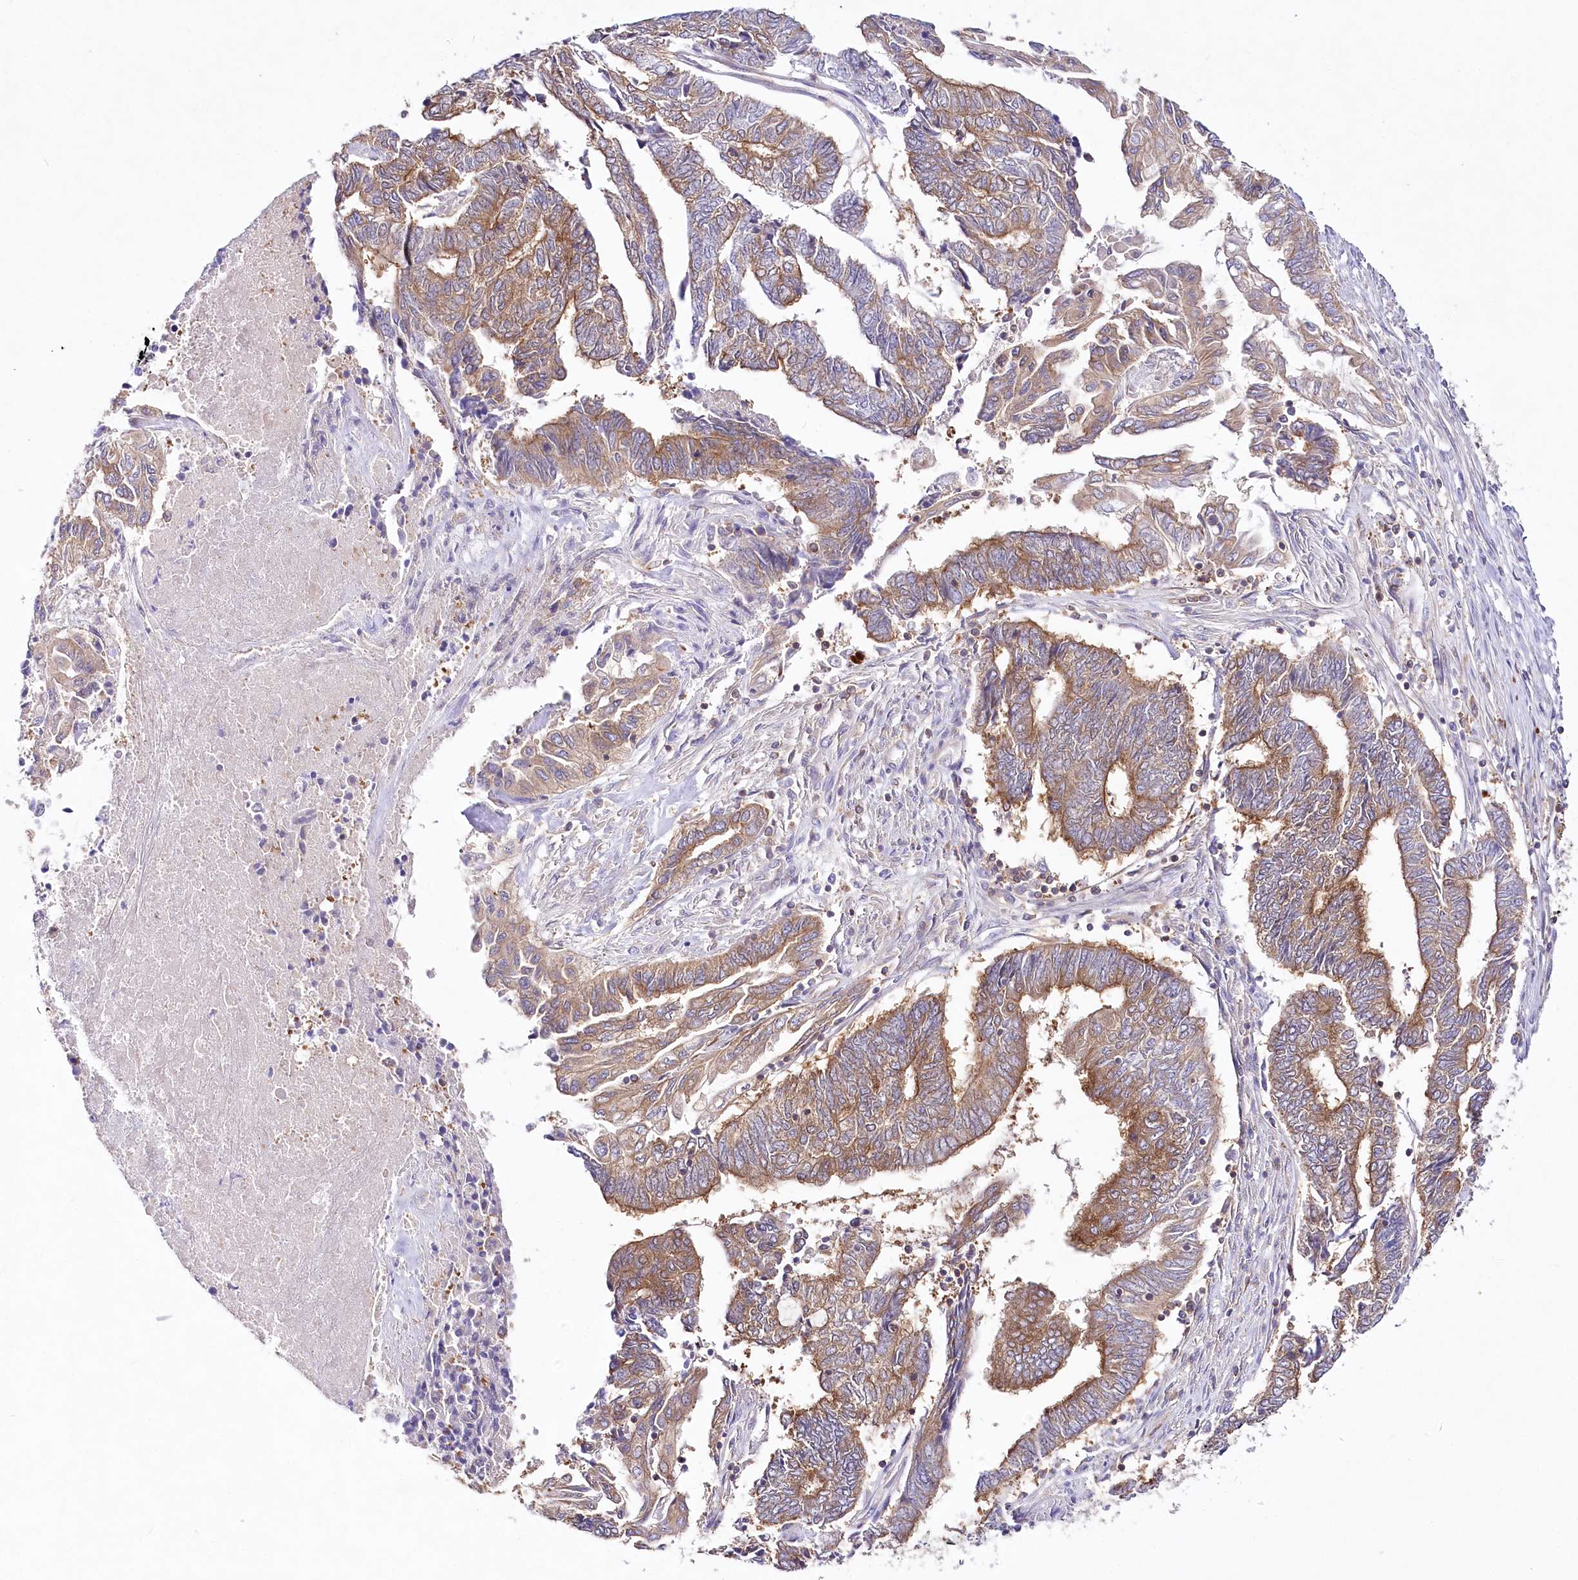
{"staining": {"intensity": "moderate", "quantity": "25%-75%", "location": "cytoplasmic/membranous"}, "tissue": "endometrial cancer", "cell_type": "Tumor cells", "image_type": "cancer", "snomed": [{"axis": "morphology", "description": "Adenocarcinoma, NOS"}, {"axis": "topography", "description": "Uterus"}, {"axis": "topography", "description": "Endometrium"}], "caption": "Human adenocarcinoma (endometrial) stained for a protein (brown) shows moderate cytoplasmic/membranous positive staining in approximately 25%-75% of tumor cells.", "gene": "ABRAXAS2", "patient": {"sex": "female", "age": 70}}